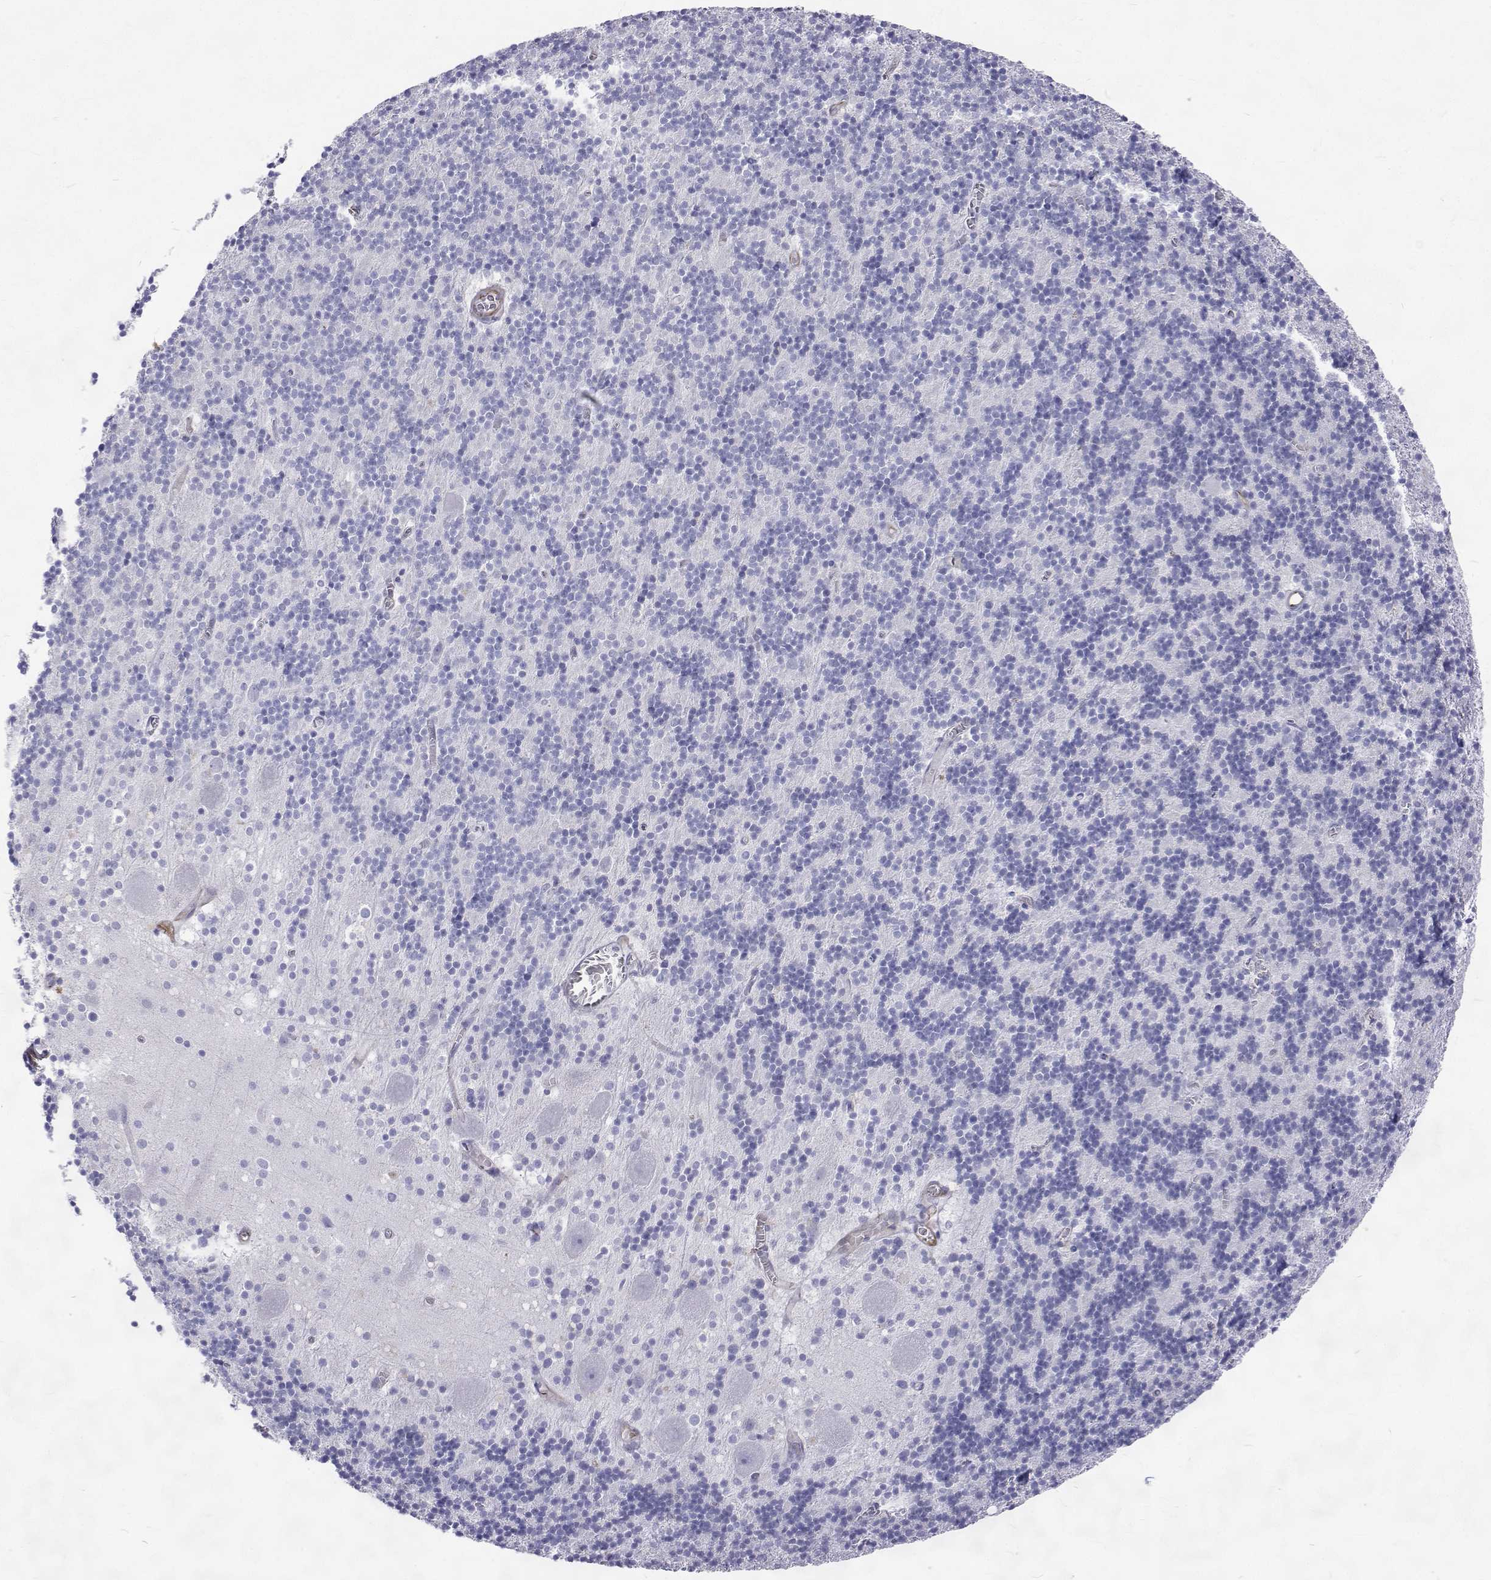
{"staining": {"intensity": "negative", "quantity": "none", "location": "none"}, "tissue": "cerebellum", "cell_type": "Cells in granular layer", "image_type": "normal", "snomed": [{"axis": "morphology", "description": "Normal tissue, NOS"}, {"axis": "topography", "description": "Cerebellum"}], "caption": "There is no significant positivity in cells in granular layer of cerebellum. (DAB IHC, high magnification).", "gene": "OPRPN", "patient": {"sex": "male", "age": 70}}